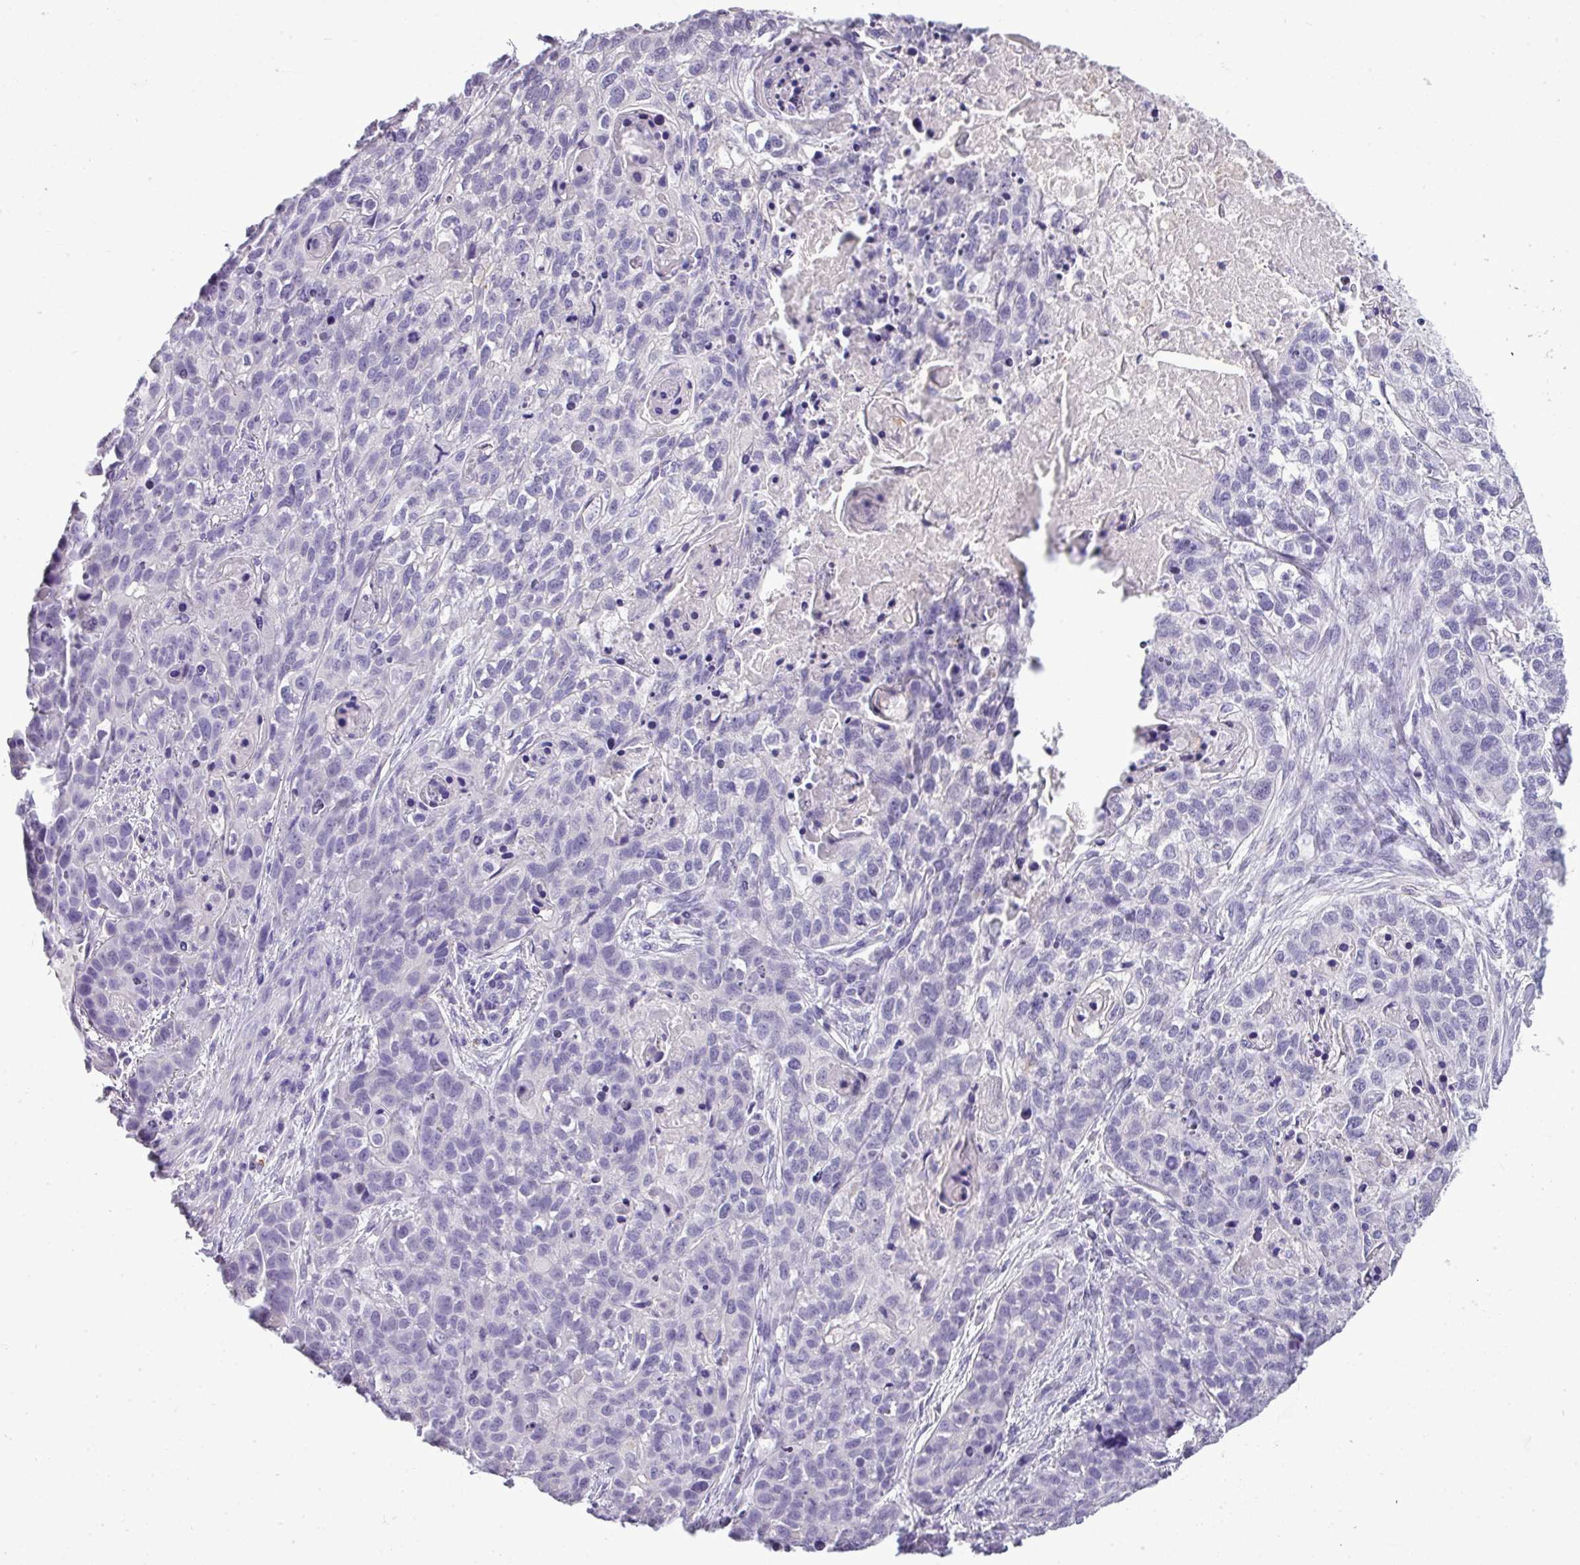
{"staining": {"intensity": "negative", "quantity": "none", "location": "none"}, "tissue": "lung cancer", "cell_type": "Tumor cells", "image_type": "cancer", "snomed": [{"axis": "morphology", "description": "Squamous cell carcinoma, NOS"}, {"axis": "topography", "description": "Lung"}], "caption": "Image shows no significant protein positivity in tumor cells of lung squamous cell carcinoma.", "gene": "RBMXL2", "patient": {"sex": "male", "age": 74}}